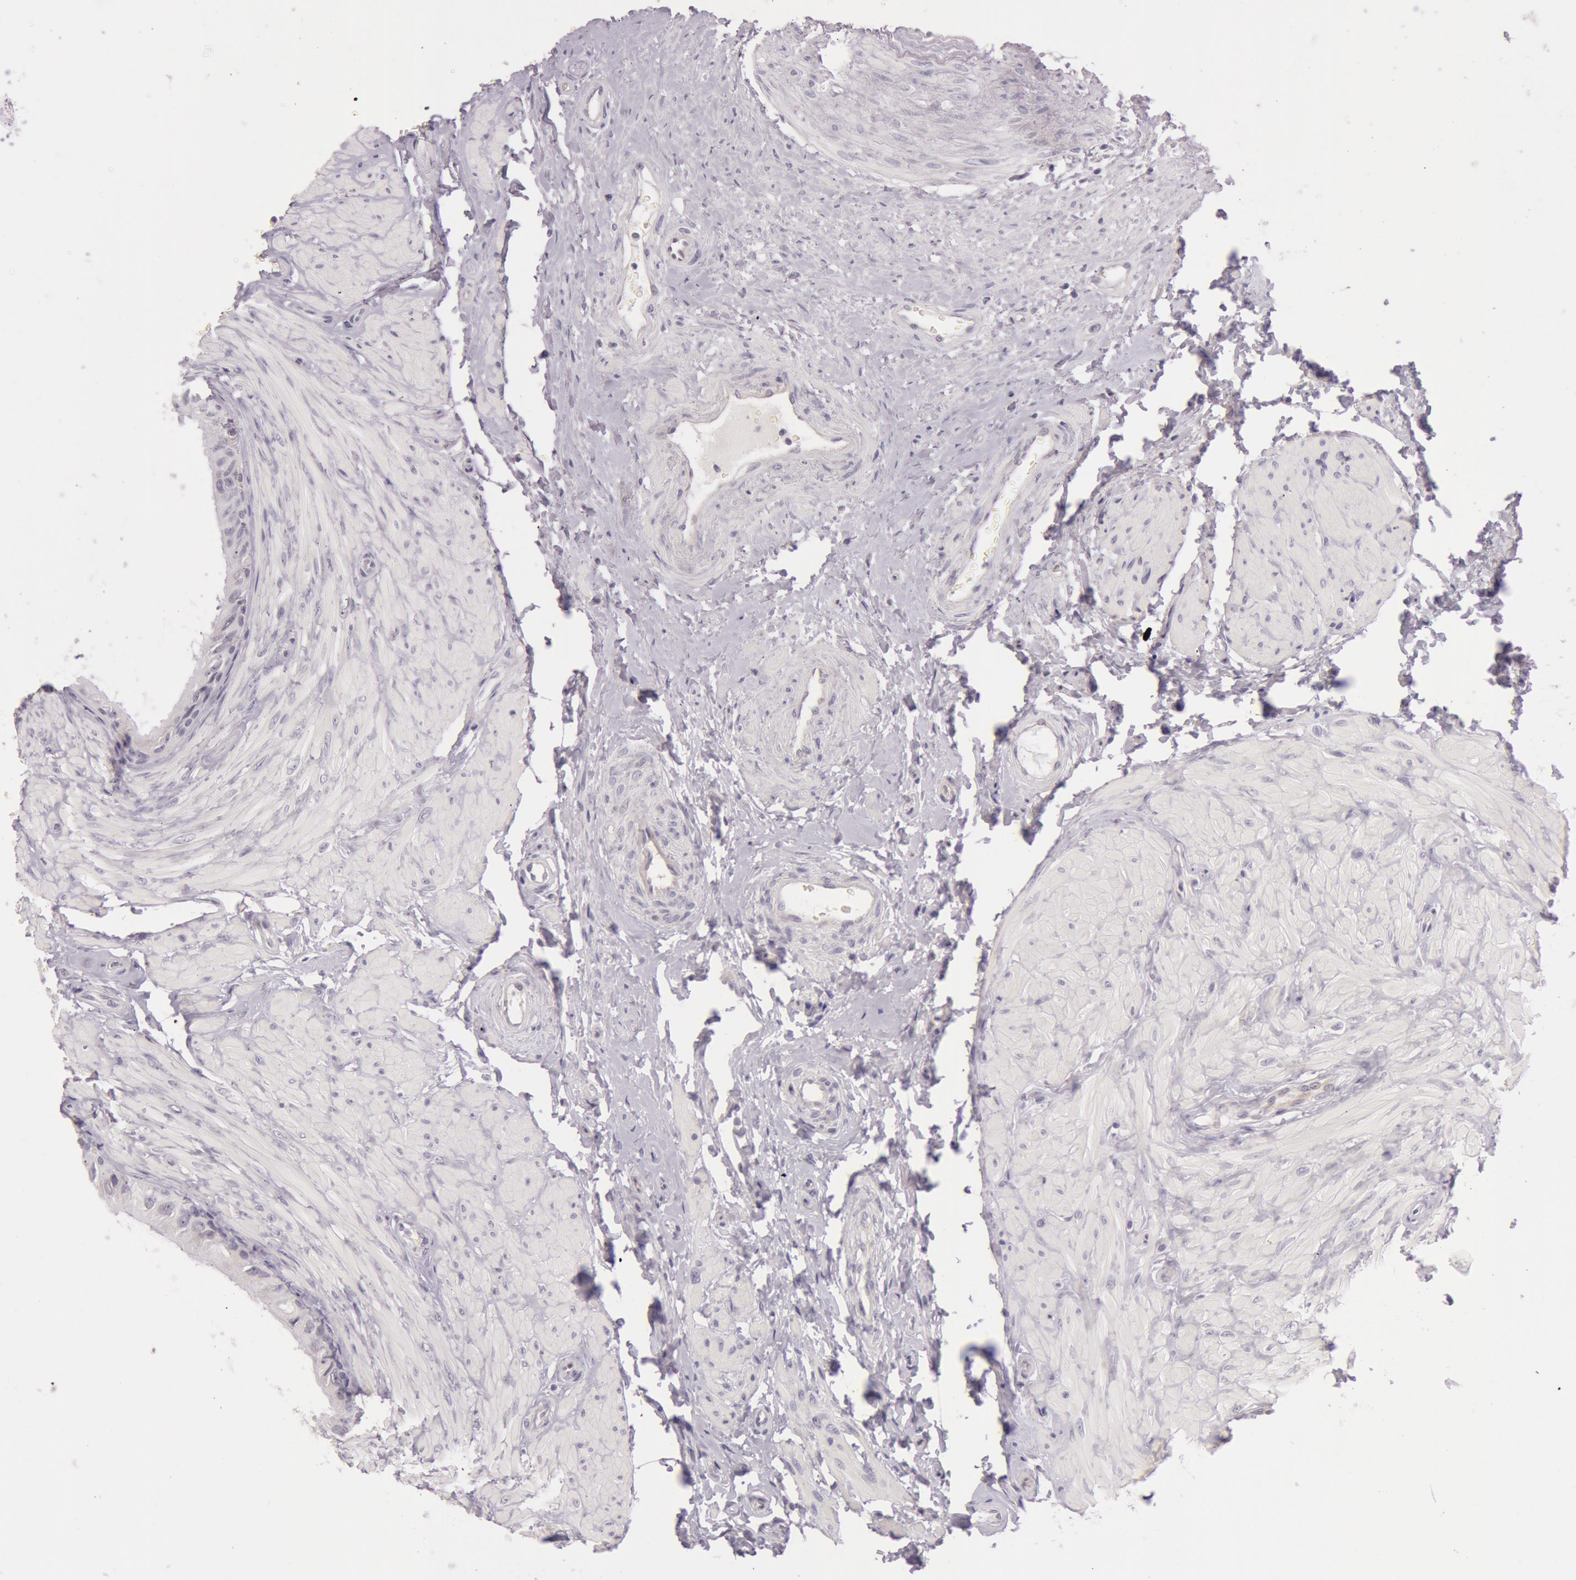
{"staining": {"intensity": "negative", "quantity": "none", "location": "none"}, "tissue": "epididymis", "cell_type": "Glandular cells", "image_type": "normal", "snomed": [{"axis": "morphology", "description": "Normal tissue, NOS"}, {"axis": "topography", "description": "Epididymis"}], "caption": "A high-resolution micrograph shows IHC staining of benign epididymis, which shows no significant expression in glandular cells.", "gene": "RBMY1A1", "patient": {"sex": "male", "age": 68}}